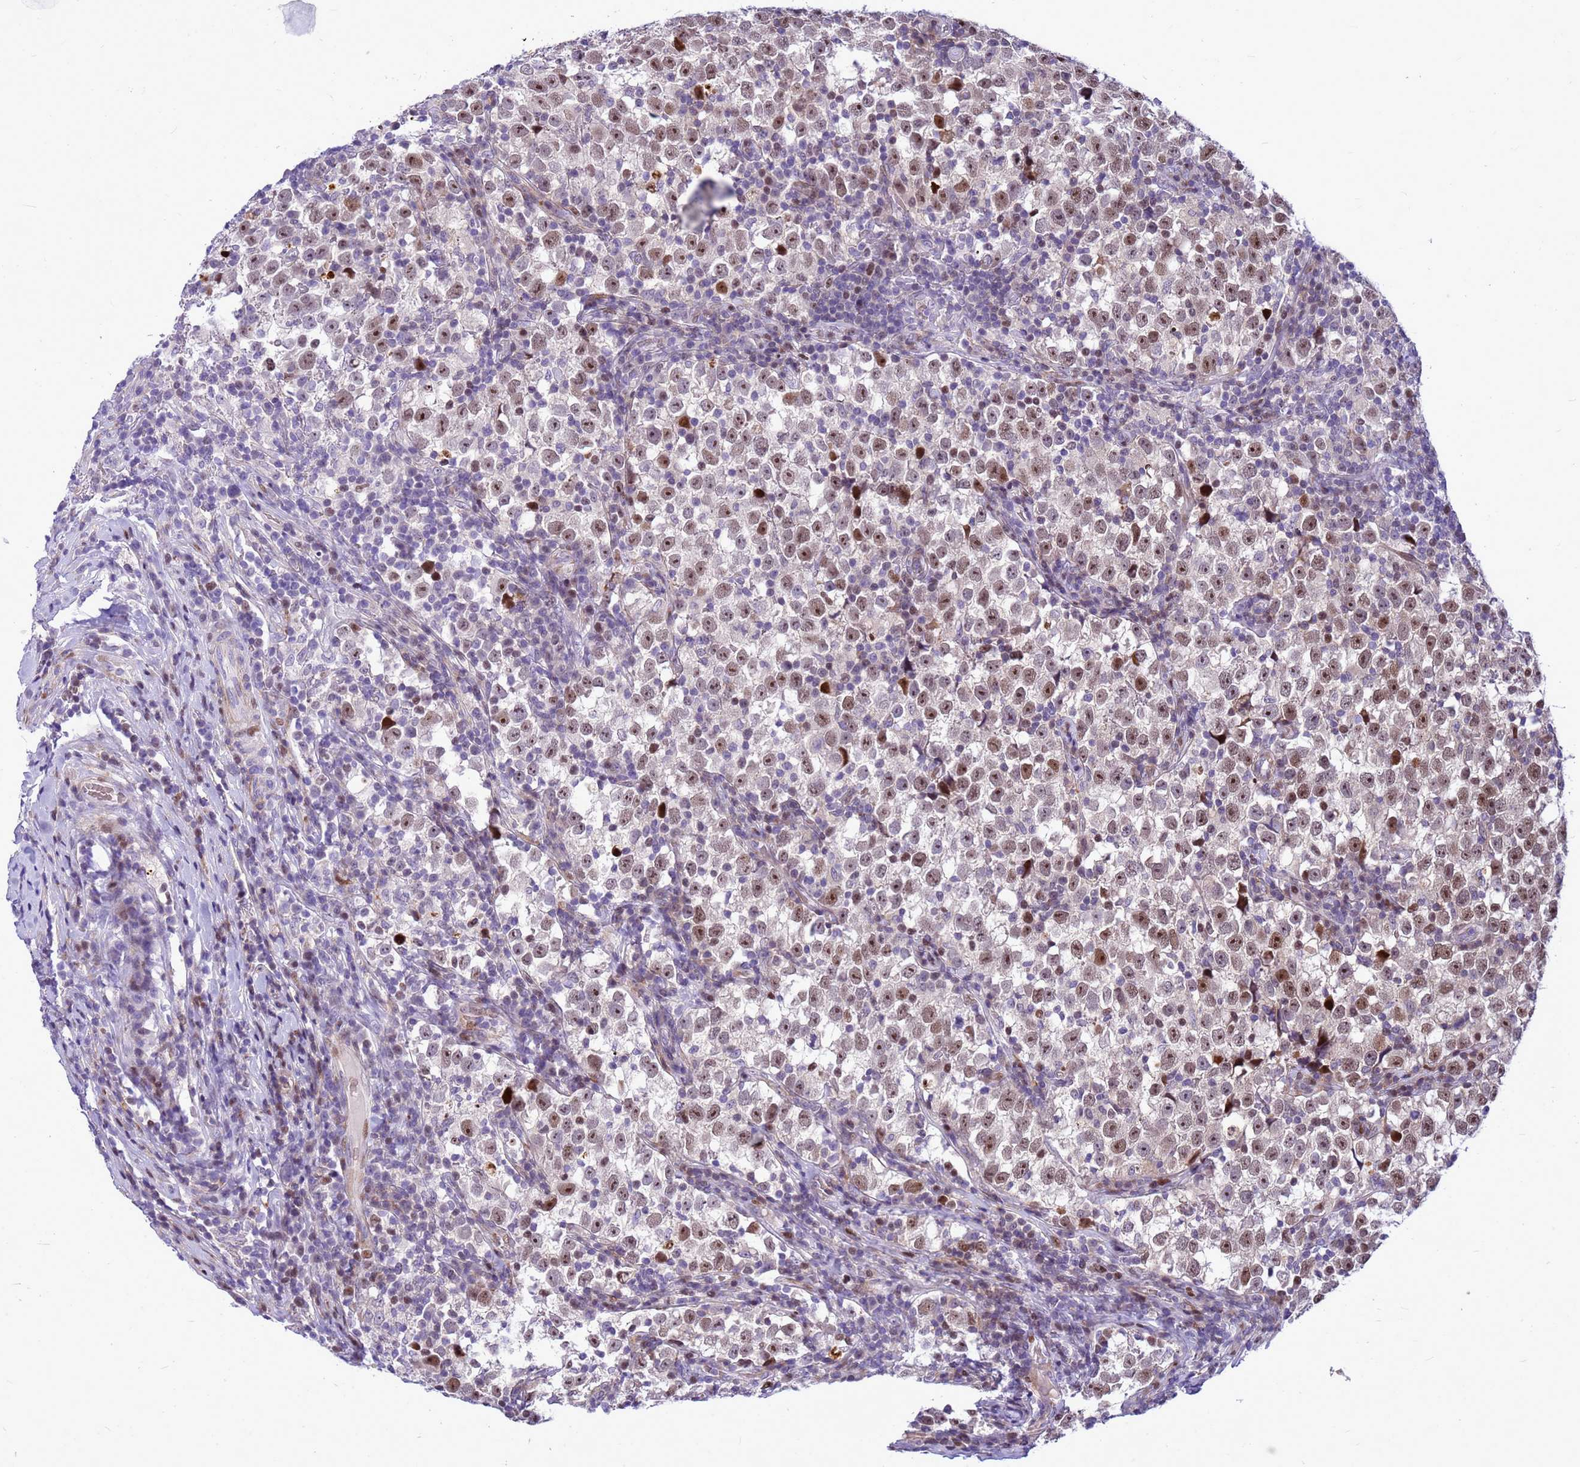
{"staining": {"intensity": "moderate", "quantity": ">75%", "location": "nuclear"}, "tissue": "testis cancer", "cell_type": "Tumor cells", "image_type": "cancer", "snomed": [{"axis": "morphology", "description": "Normal tissue, NOS"}, {"axis": "morphology", "description": "Seminoma, NOS"}, {"axis": "topography", "description": "Testis"}], "caption": "Testis seminoma stained with DAB immunohistochemistry reveals medium levels of moderate nuclear expression in approximately >75% of tumor cells.", "gene": "ADAMTS7", "patient": {"sex": "male", "age": 43}}